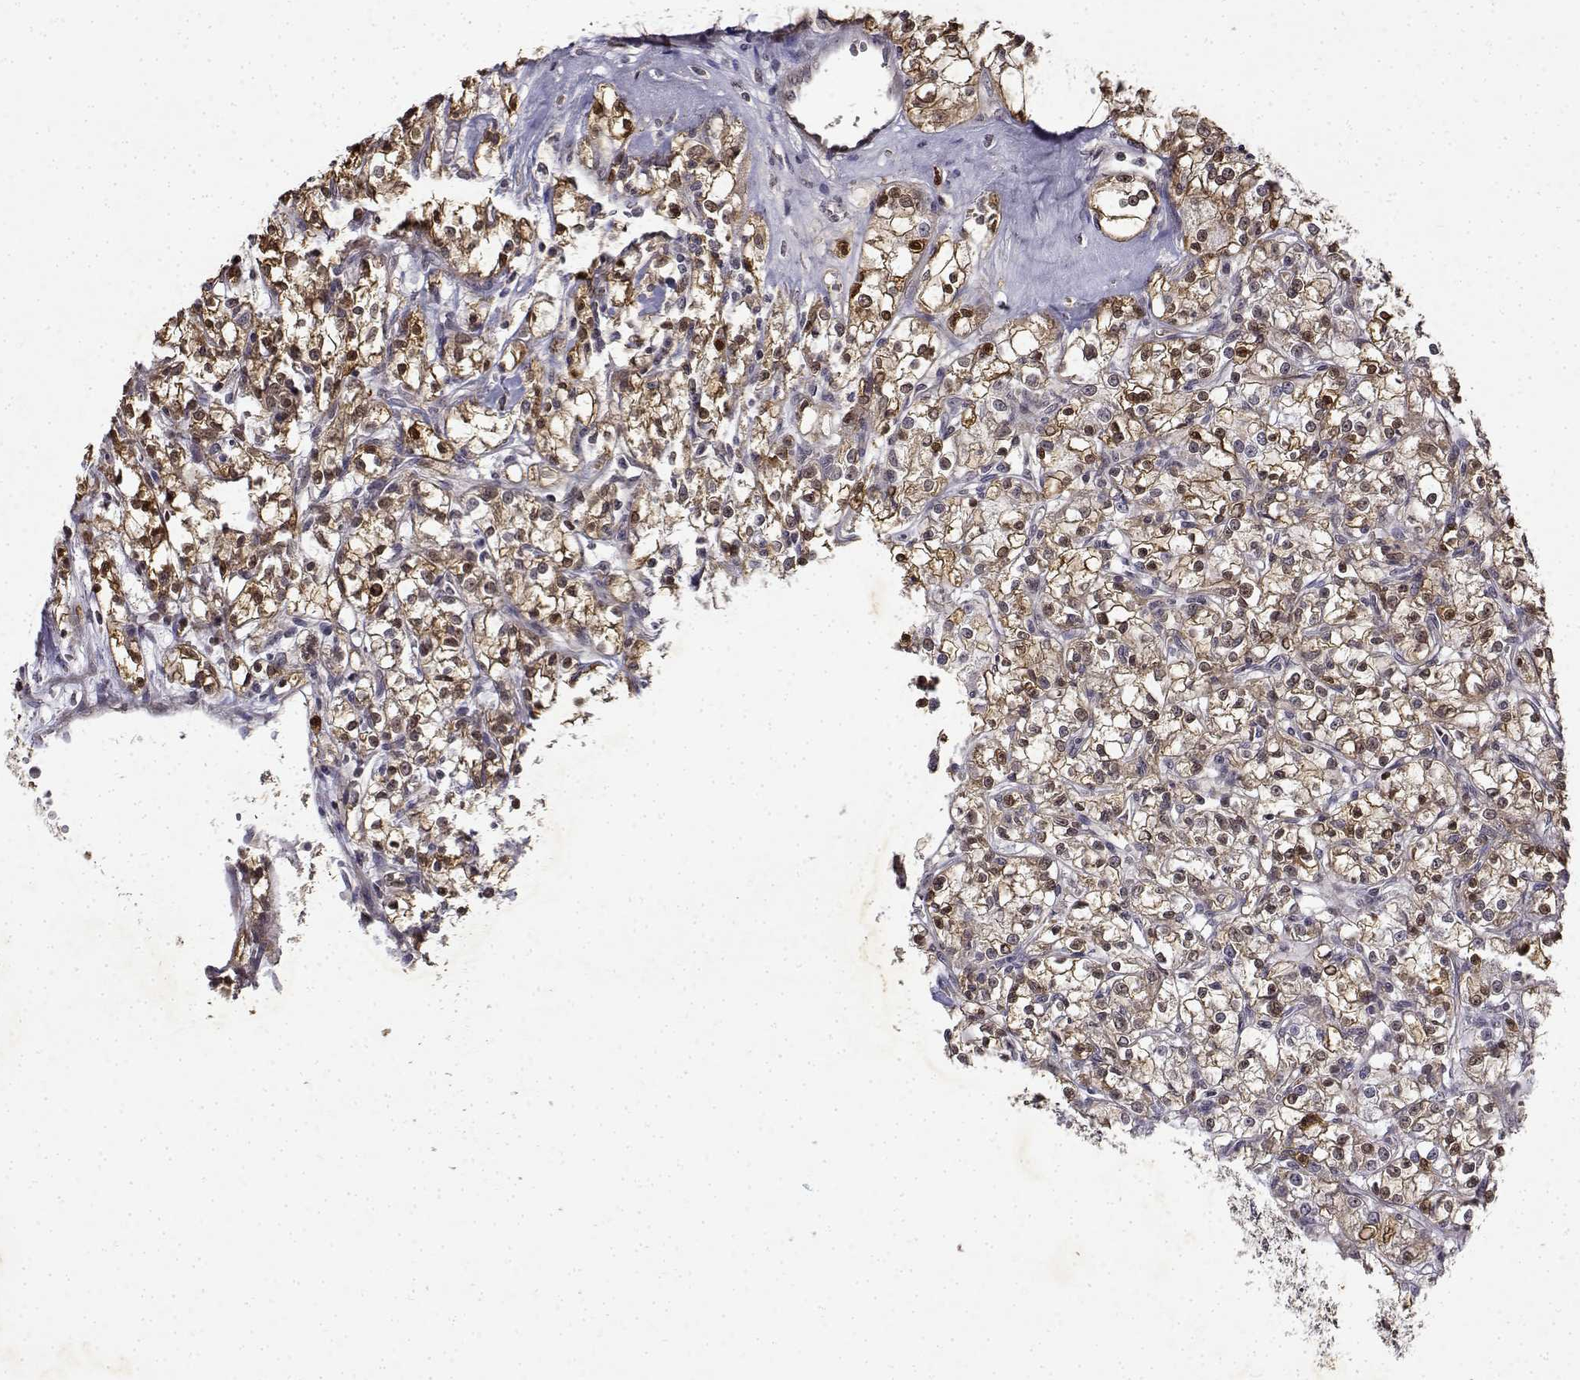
{"staining": {"intensity": "moderate", "quantity": "<25%", "location": "cytoplasmic/membranous"}, "tissue": "renal cancer", "cell_type": "Tumor cells", "image_type": "cancer", "snomed": [{"axis": "morphology", "description": "Adenocarcinoma, NOS"}, {"axis": "topography", "description": "Kidney"}], "caption": "Renal adenocarcinoma stained with a brown dye shows moderate cytoplasmic/membranous positive expression in about <25% of tumor cells.", "gene": "BDNF", "patient": {"sex": "female", "age": 59}}